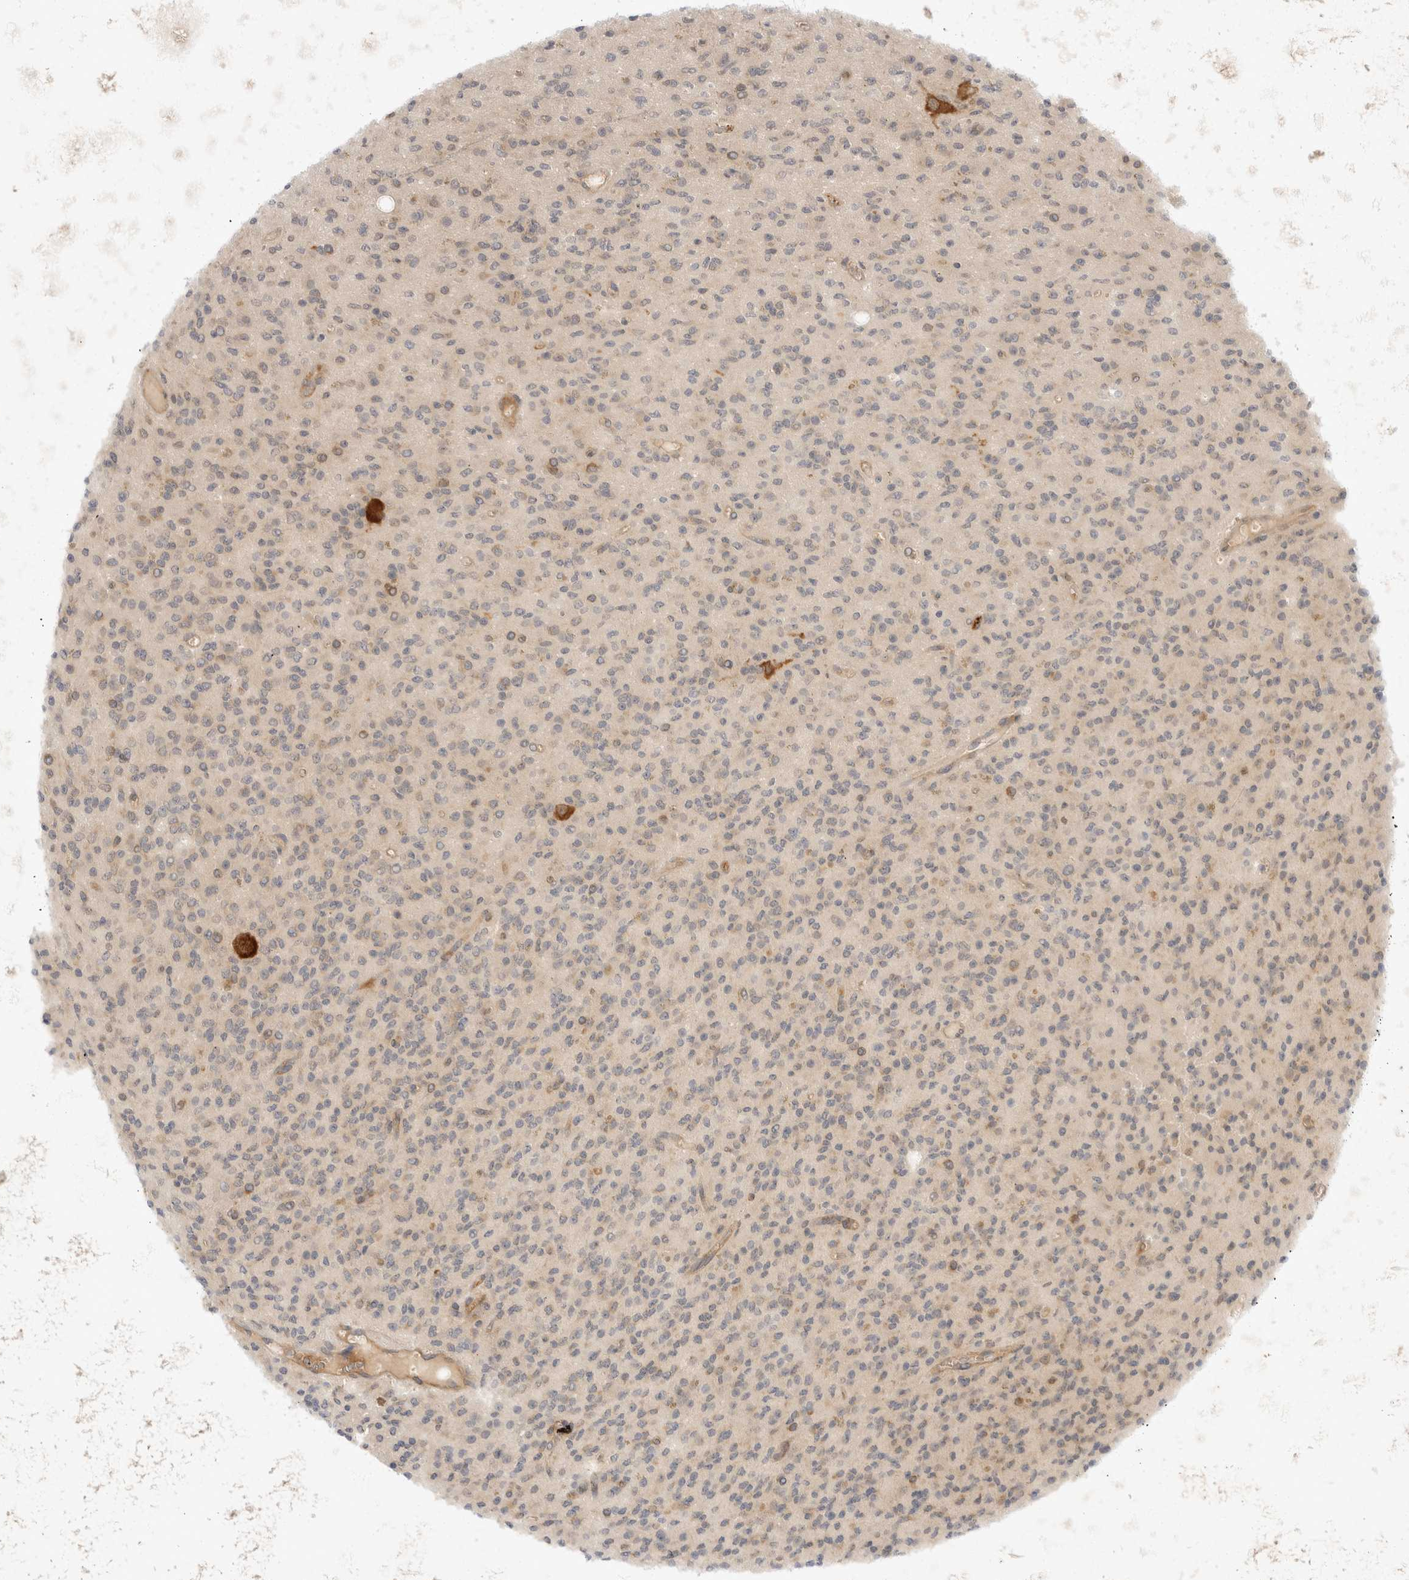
{"staining": {"intensity": "negative", "quantity": "none", "location": "none"}, "tissue": "glioma", "cell_type": "Tumor cells", "image_type": "cancer", "snomed": [{"axis": "morphology", "description": "Glioma, malignant, High grade"}, {"axis": "topography", "description": "Brain"}], "caption": "A micrograph of malignant high-grade glioma stained for a protein exhibits no brown staining in tumor cells.", "gene": "EIF4G3", "patient": {"sex": "male", "age": 34}}